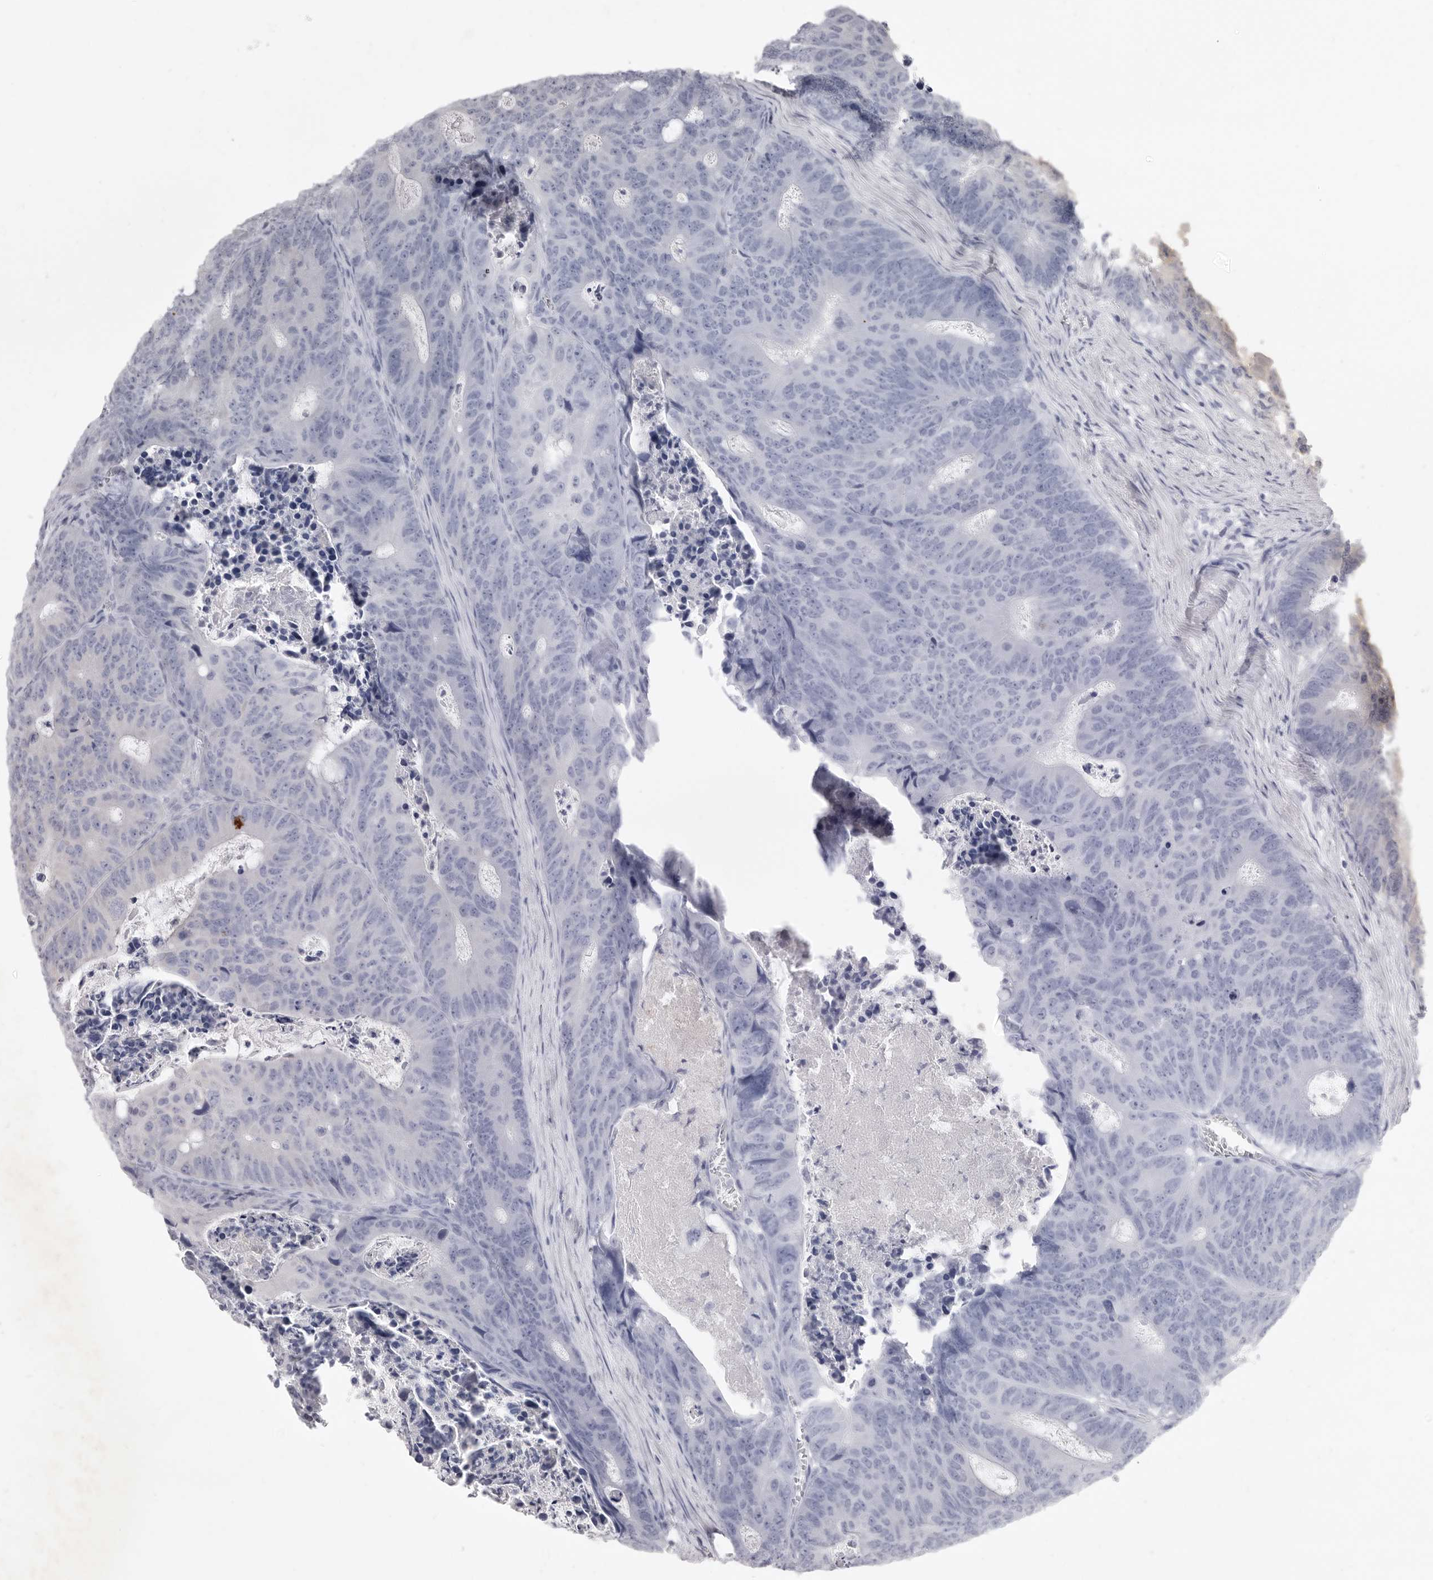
{"staining": {"intensity": "weak", "quantity": "<25%", "location": "cytoplasmic/membranous"}, "tissue": "colorectal cancer", "cell_type": "Tumor cells", "image_type": "cancer", "snomed": [{"axis": "morphology", "description": "Adenocarcinoma, NOS"}, {"axis": "topography", "description": "Colon"}], "caption": "This is a histopathology image of immunohistochemistry (IHC) staining of colorectal cancer, which shows no positivity in tumor cells.", "gene": "TBC1D8B", "patient": {"sex": "male", "age": 87}}